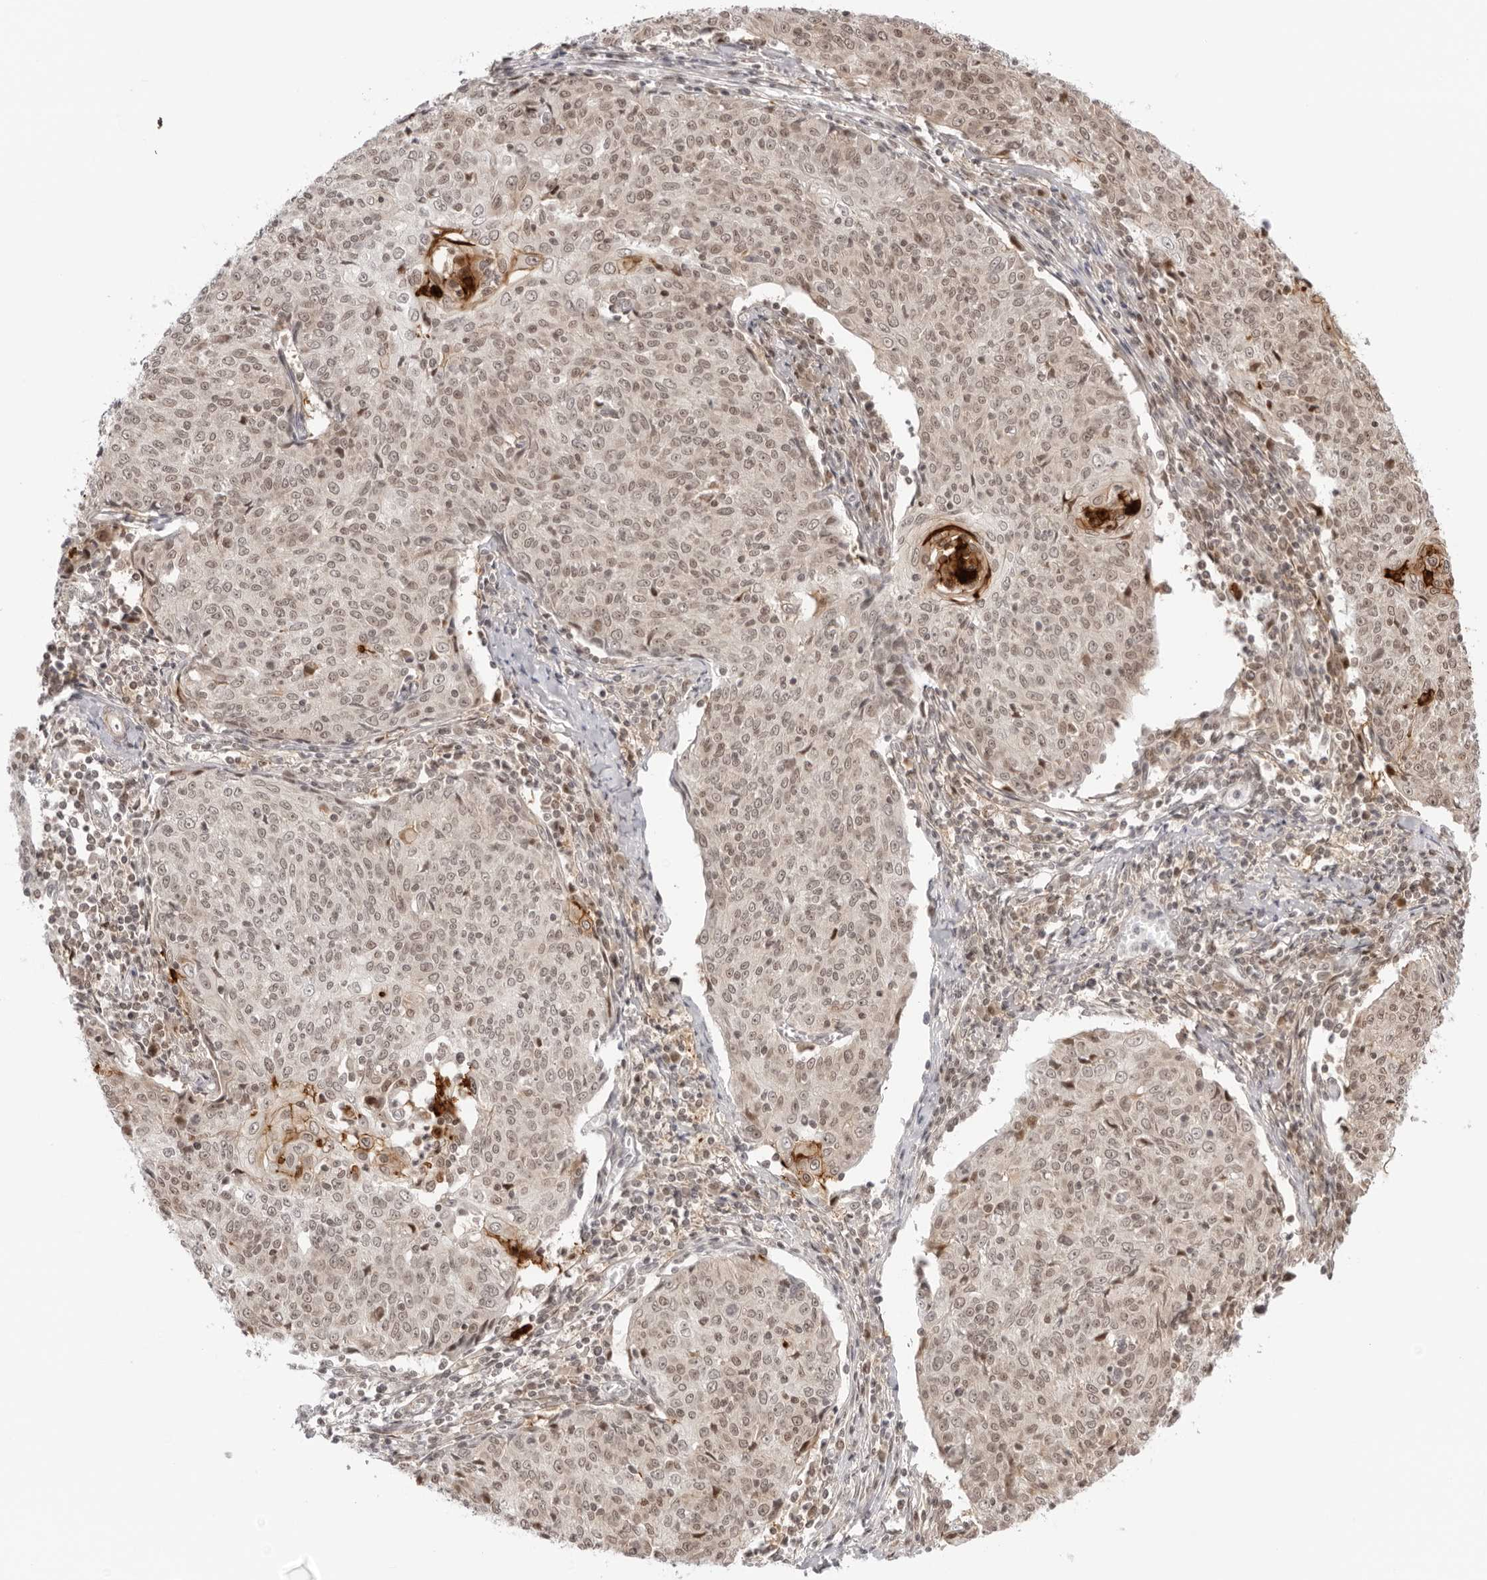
{"staining": {"intensity": "weak", "quantity": ">75%", "location": "nuclear"}, "tissue": "cervical cancer", "cell_type": "Tumor cells", "image_type": "cancer", "snomed": [{"axis": "morphology", "description": "Squamous cell carcinoma, NOS"}, {"axis": "topography", "description": "Cervix"}], "caption": "IHC histopathology image of human cervical squamous cell carcinoma stained for a protein (brown), which displays low levels of weak nuclear expression in about >75% of tumor cells.", "gene": "RNF146", "patient": {"sex": "female", "age": 48}}